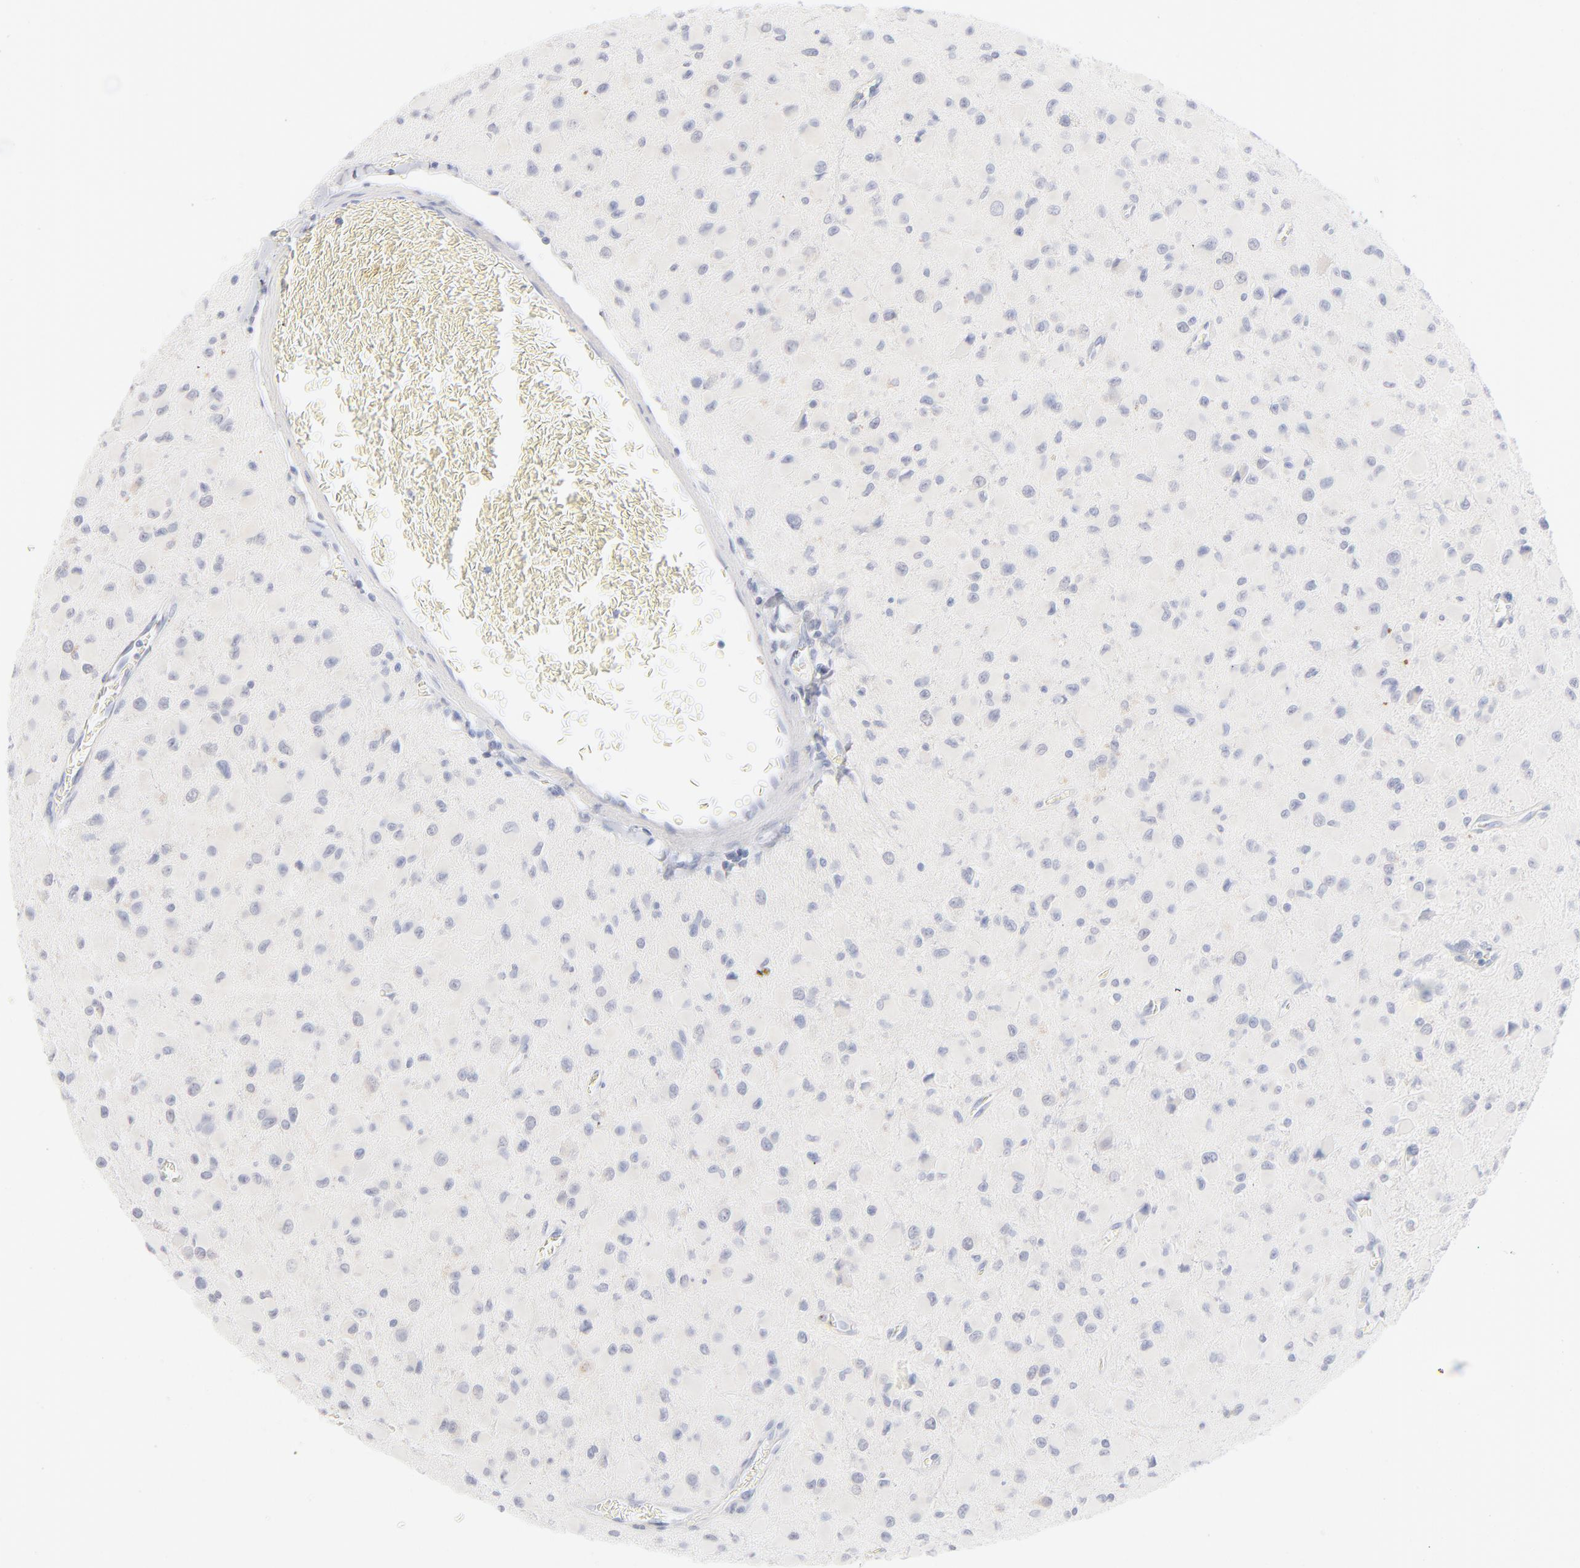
{"staining": {"intensity": "negative", "quantity": "none", "location": "none"}, "tissue": "glioma", "cell_type": "Tumor cells", "image_type": "cancer", "snomed": [{"axis": "morphology", "description": "Glioma, malignant, Low grade"}, {"axis": "topography", "description": "Brain"}], "caption": "This is an IHC micrograph of glioma. There is no staining in tumor cells.", "gene": "ONECUT1", "patient": {"sex": "male", "age": 42}}